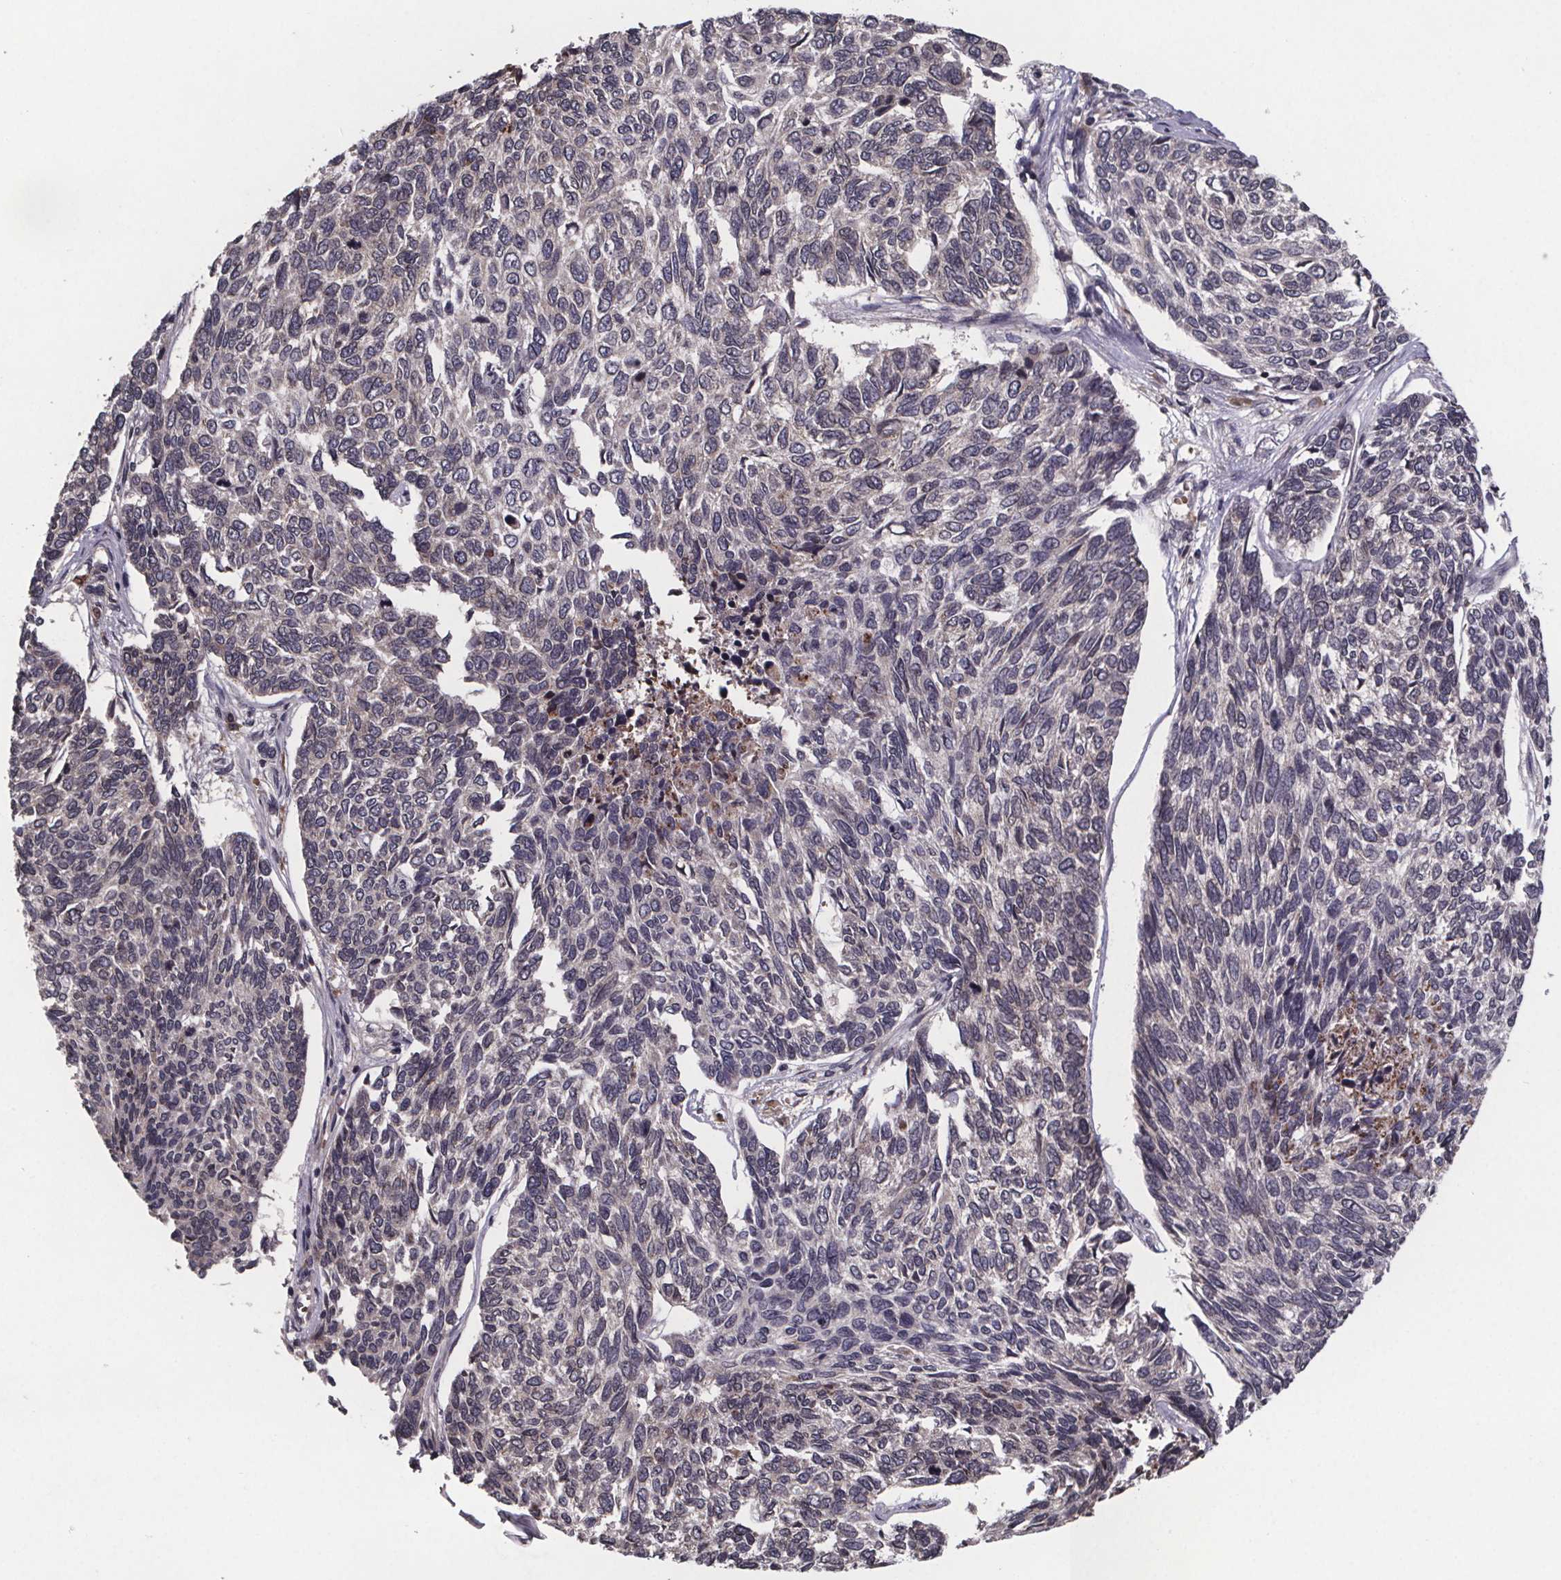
{"staining": {"intensity": "negative", "quantity": "none", "location": "none"}, "tissue": "skin cancer", "cell_type": "Tumor cells", "image_type": "cancer", "snomed": [{"axis": "morphology", "description": "Basal cell carcinoma"}, {"axis": "topography", "description": "Skin"}], "caption": "This micrograph is of skin basal cell carcinoma stained with immunohistochemistry (IHC) to label a protein in brown with the nuclei are counter-stained blue. There is no expression in tumor cells. (DAB immunohistochemistry (IHC) visualized using brightfield microscopy, high magnification).", "gene": "SAT1", "patient": {"sex": "female", "age": 65}}